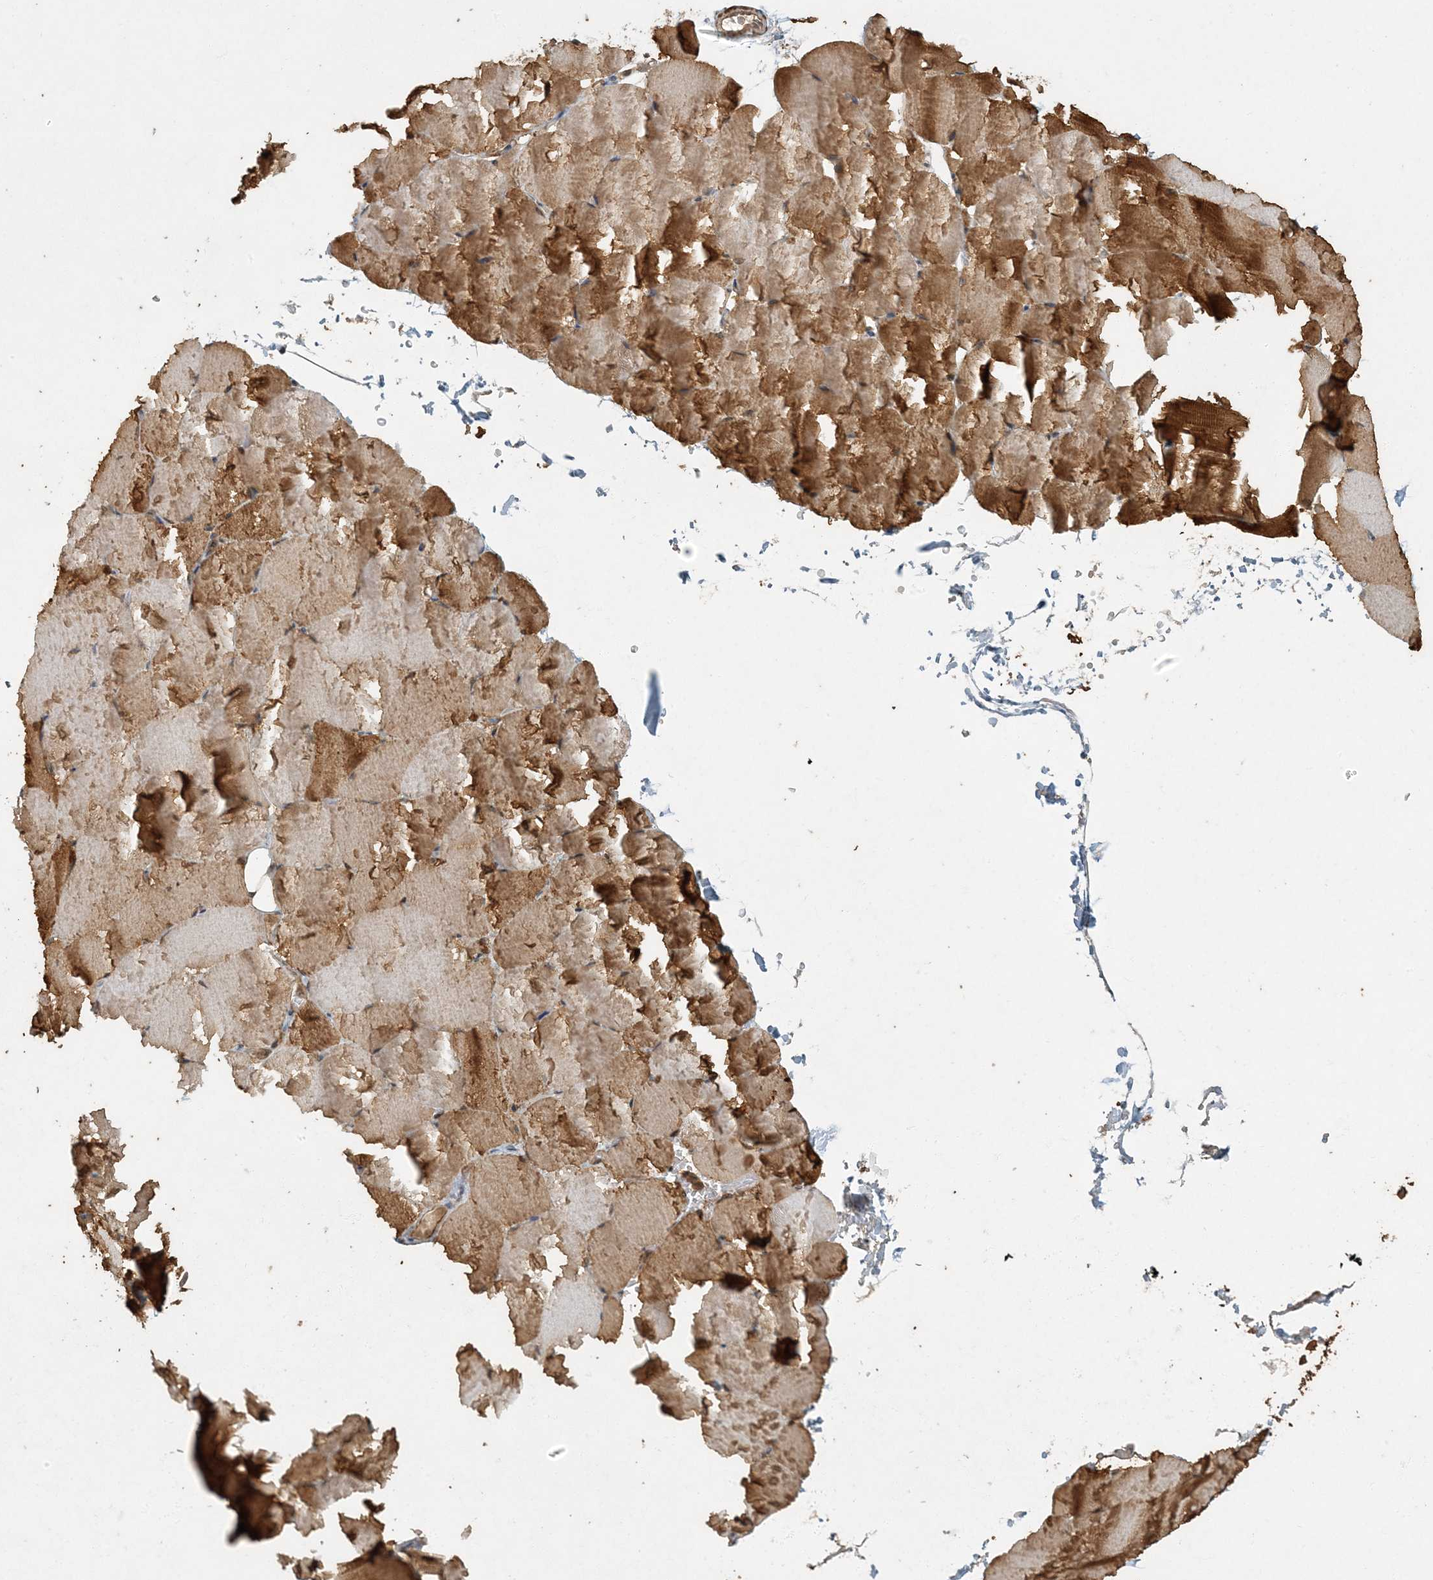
{"staining": {"intensity": "moderate", "quantity": ">75%", "location": "cytoplasmic/membranous"}, "tissue": "skeletal muscle", "cell_type": "Myocytes", "image_type": "normal", "snomed": [{"axis": "morphology", "description": "Normal tissue, NOS"}, {"axis": "topography", "description": "Skeletal muscle"}, {"axis": "topography", "description": "Parathyroid gland"}], "caption": "A brown stain highlights moderate cytoplasmic/membranous staining of a protein in myocytes of unremarkable human skeletal muscle. The staining was performed using DAB to visualize the protein expression in brown, while the nuclei were stained in blue with hematoxylin (Magnification: 20x).", "gene": "AK9", "patient": {"sex": "female", "age": 37}}